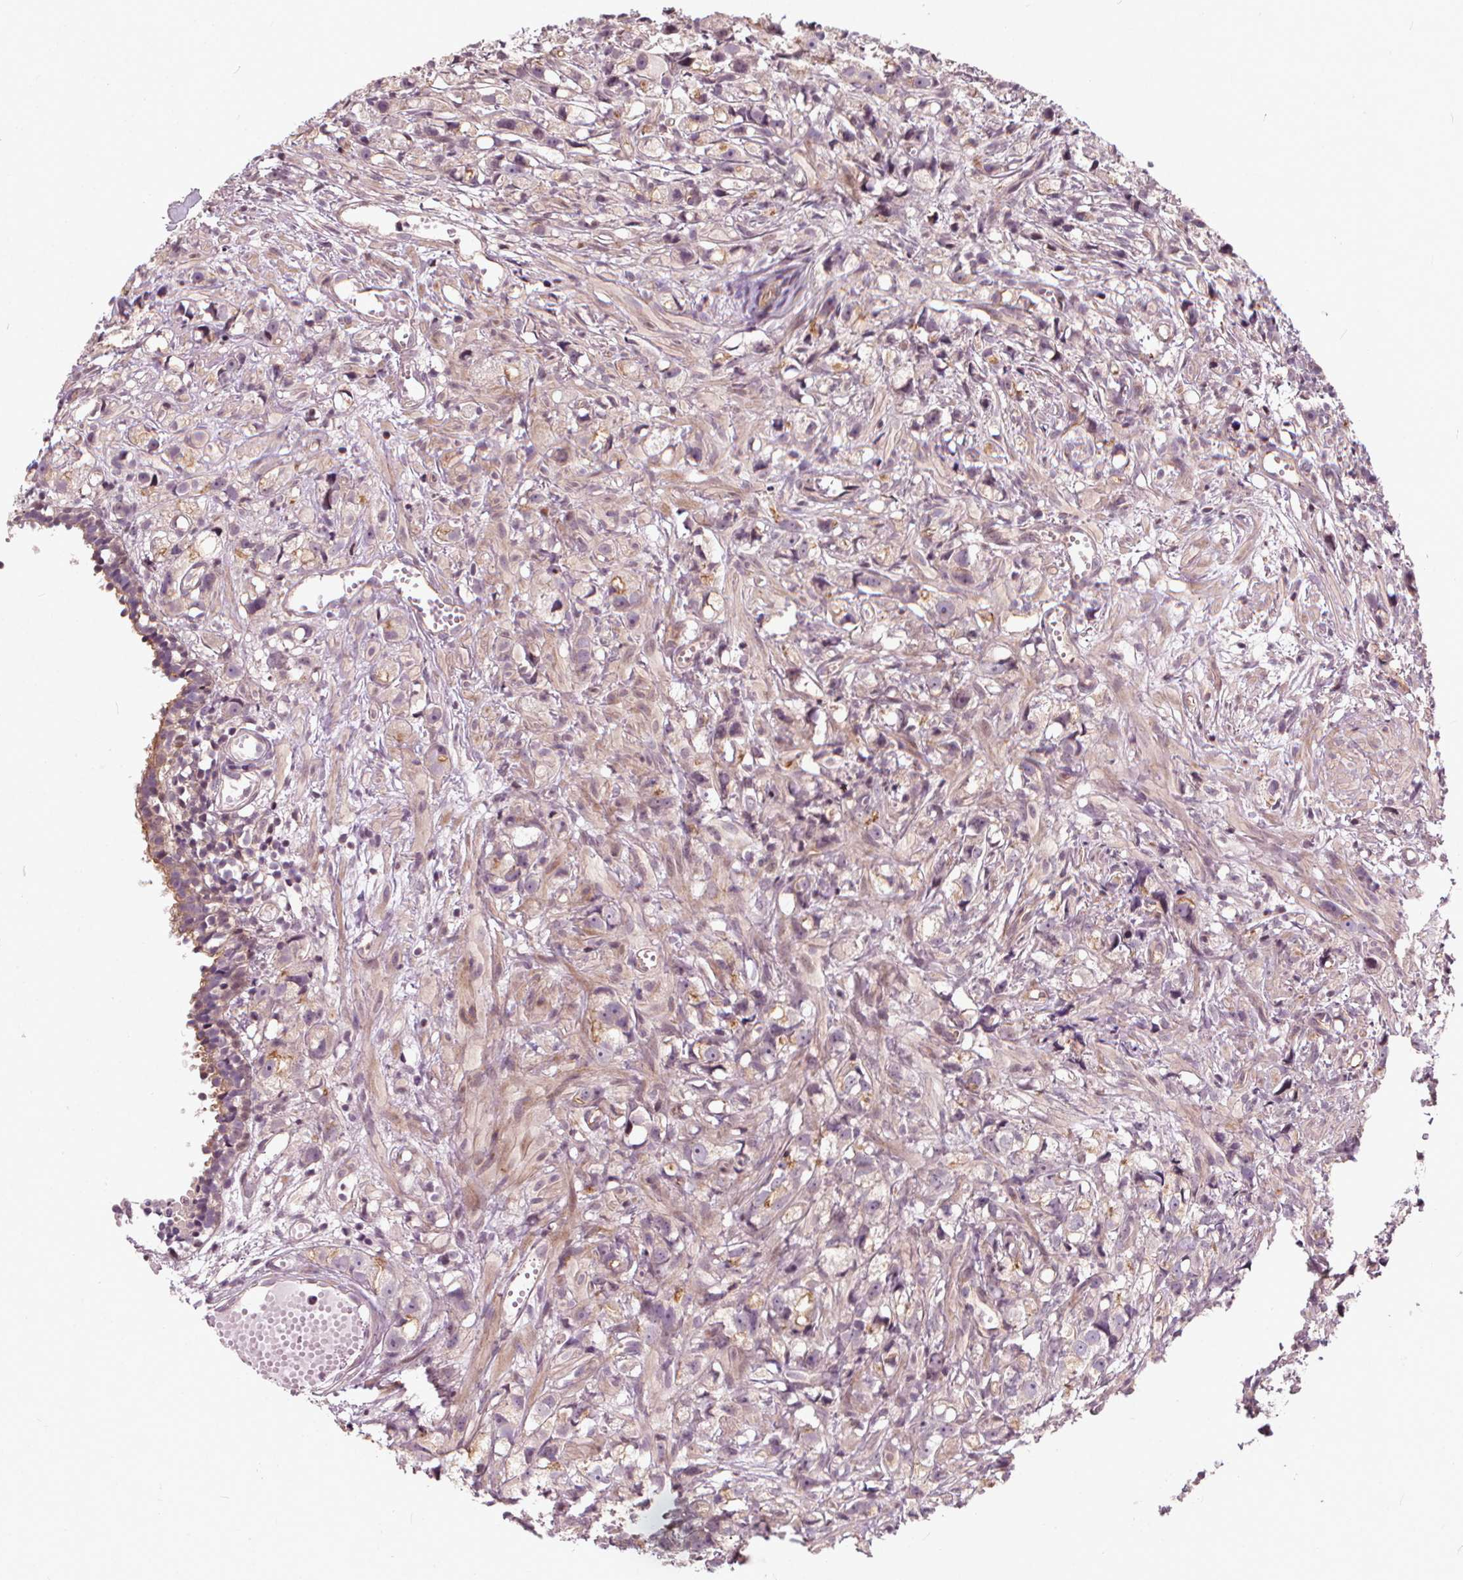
{"staining": {"intensity": "weak", "quantity": "25%-75%", "location": "cytoplasmic/membranous"}, "tissue": "prostate cancer", "cell_type": "Tumor cells", "image_type": "cancer", "snomed": [{"axis": "morphology", "description": "Adenocarcinoma, High grade"}, {"axis": "topography", "description": "Prostate"}], "caption": "A high-resolution micrograph shows immunohistochemistry (IHC) staining of prostate cancer, which demonstrates weak cytoplasmic/membranous positivity in approximately 25%-75% of tumor cells.", "gene": "INPP5E", "patient": {"sex": "male", "age": 75}}